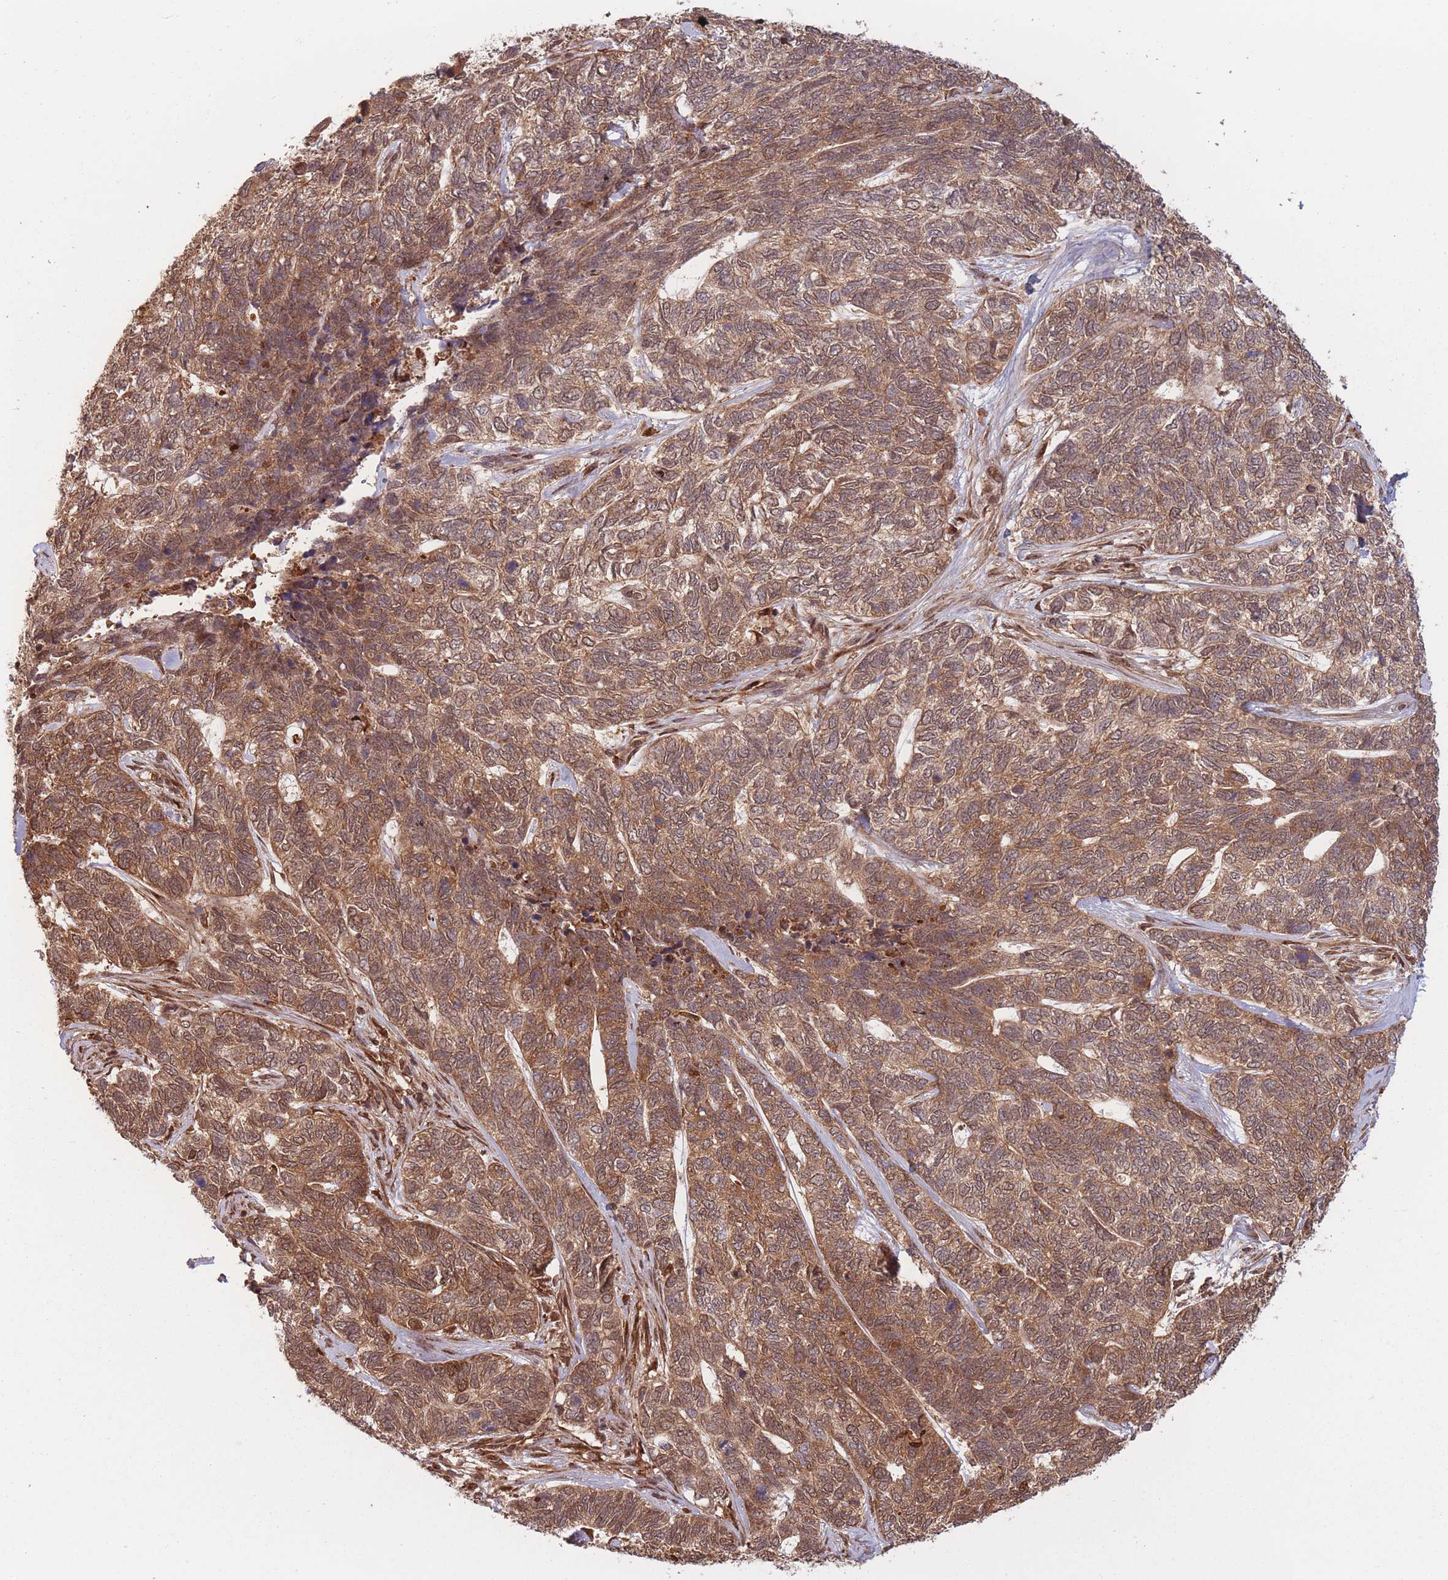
{"staining": {"intensity": "moderate", "quantity": ">75%", "location": "cytoplasmic/membranous,nuclear"}, "tissue": "skin cancer", "cell_type": "Tumor cells", "image_type": "cancer", "snomed": [{"axis": "morphology", "description": "Basal cell carcinoma"}, {"axis": "topography", "description": "Skin"}], "caption": "Brown immunohistochemical staining in skin cancer (basal cell carcinoma) shows moderate cytoplasmic/membranous and nuclear expression in about >75% of tumor cells.", "gene": "PODXL2", "patient": {"sex": "female", "age": 65}}